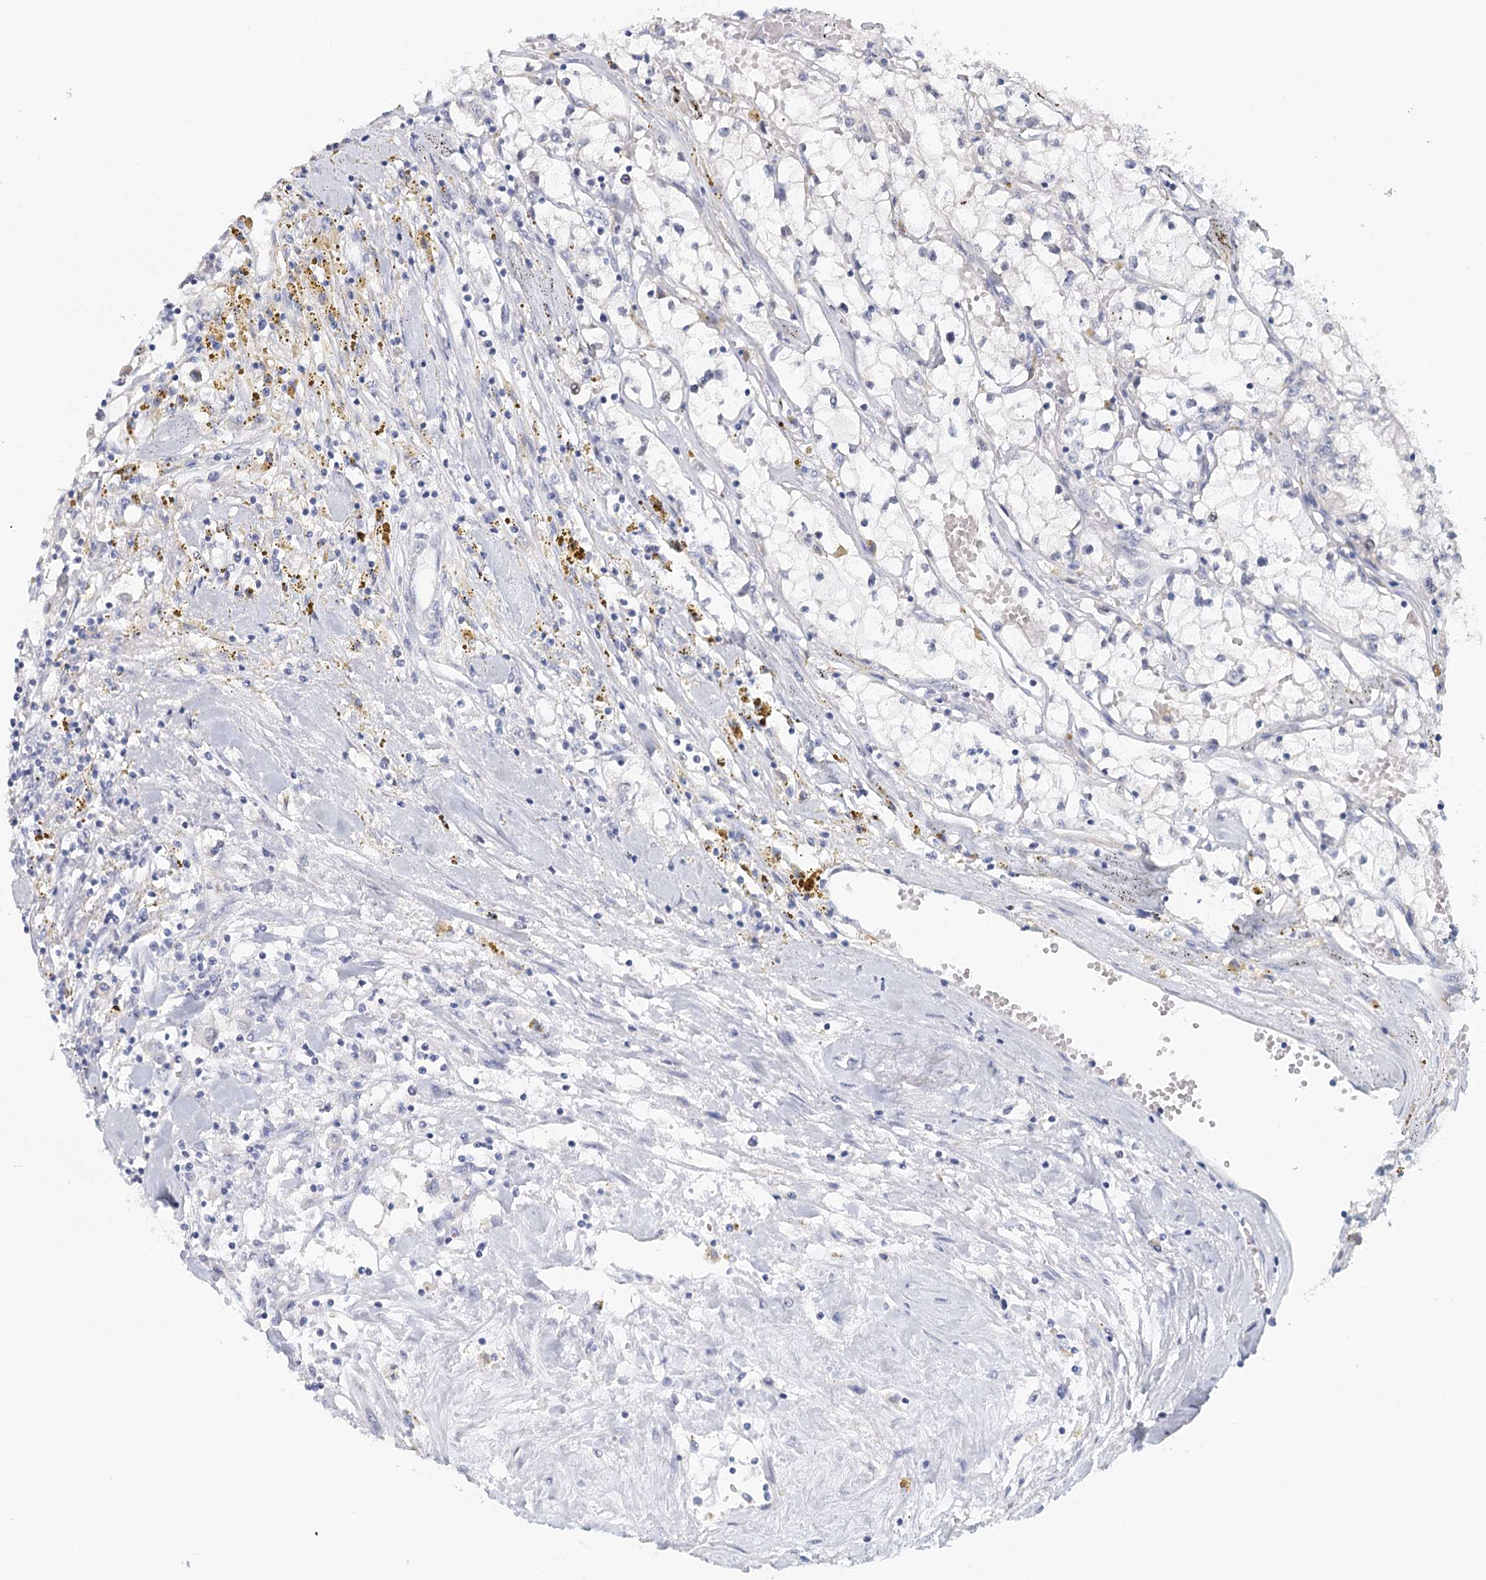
{"staining": {"intensity": "negative", "quantity": "none", "location": "none"}, "tissue": "renal cancer", "cell_type": "Tumor cells", "image_type": "cancer", "snomed": [{"axis": "morphology", "description": "Adenocarcinoma, NOS"}, {"axis": "topography", "description": "Kidney"}], "caption": "A high-resolution micrograph shows immunohistochemistry (IHC) staining of renal adenocarcinoma, which displays no significant positivity in tumor cells. The staining was performed using DAB (3,3'-diaminobenzidine) to visualize the protein expression in brown, while the nuclei were stained in blue with hematoxylin (Magnification: 20x).", "gene": "HSPA4L", "patient": {"sex": "male", "age": 56}}